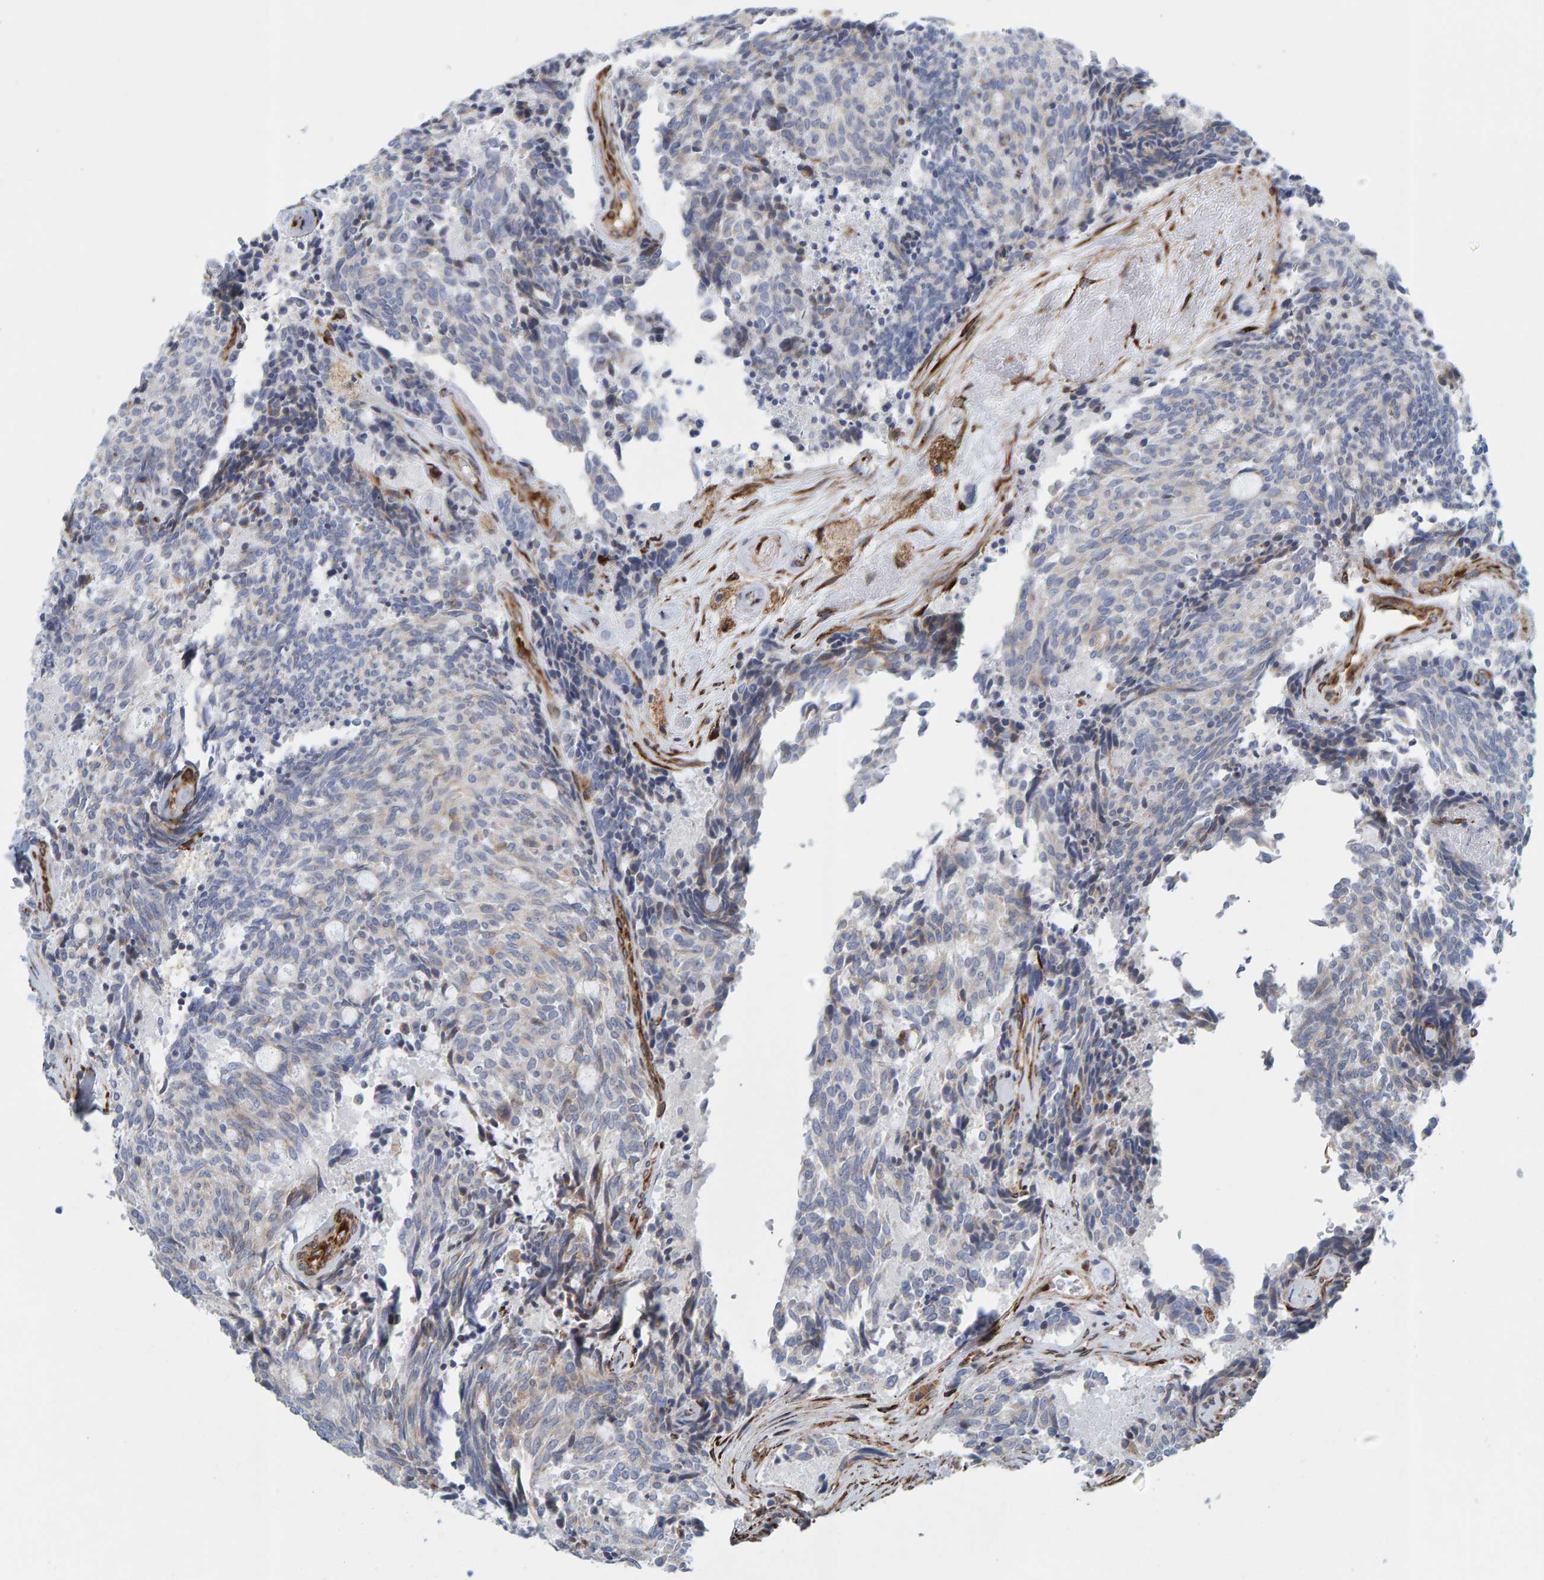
{"staining": {"intensity": "negative", "quantity": "none", "location": "none"}, "tissue": "carcinoid", "cell_type": "Tumor cells", "image_type": "cancer", "snomed": [{"axis": "morphology", "description": "Carcinoid, malignant, NOS"}, {"axis": "topography", "description": "Pancreas"}], "caption": "Tumor cells are negative for protein expression in human carcinoid.", "gene": "MMP16", "patient": {"sex": "female", "age": 54}}